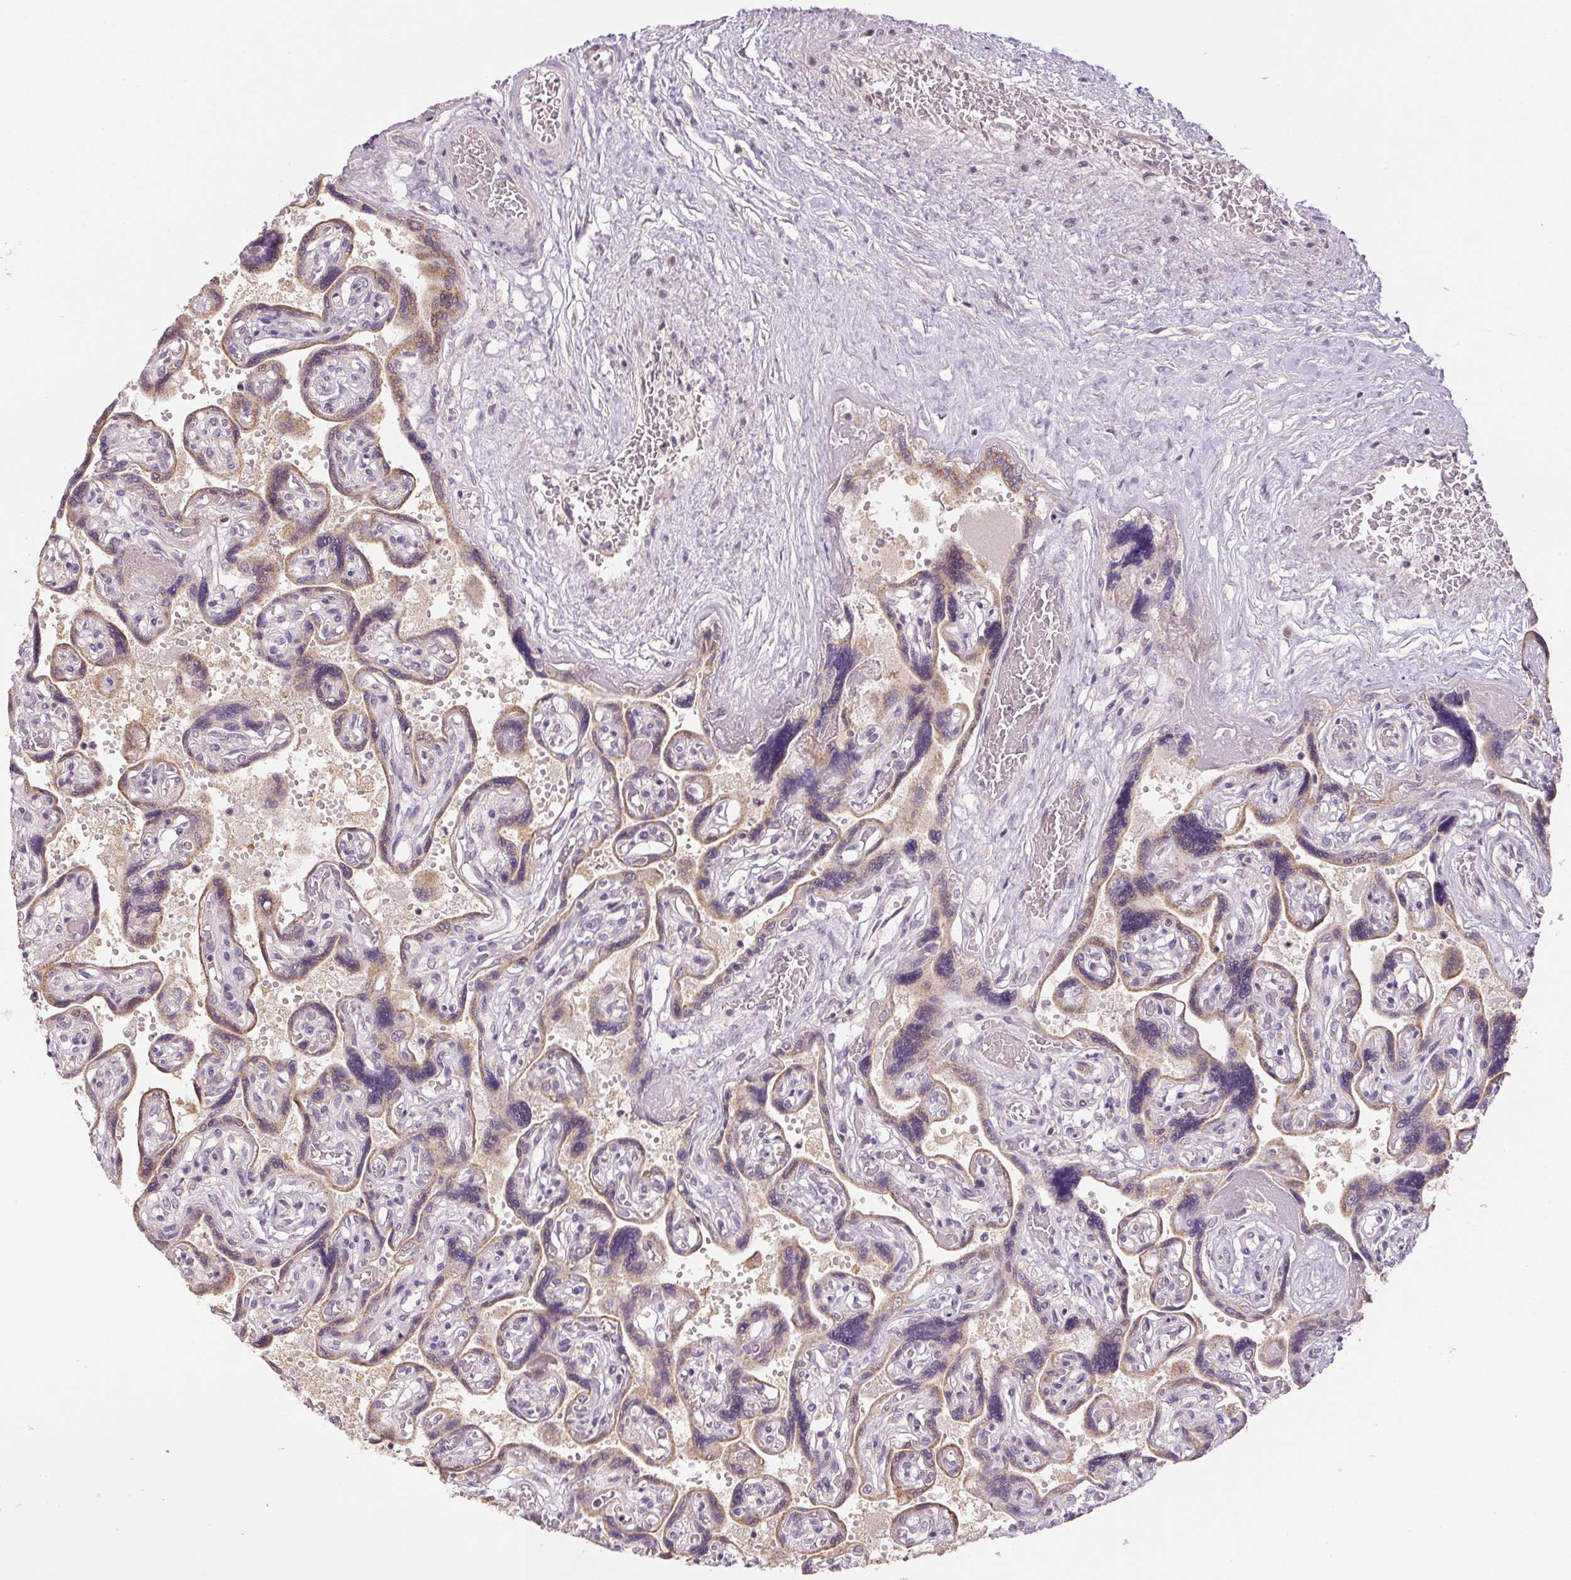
{"staining": {"intensity": "weak", "quantity": "<25%", "location": "cytoplasmic/membranous"}, "tissue": "placenta", "cell_type": "Decidual cells", "image_type": "normal", "snomed": [{"axis": "morphology", "description": "Normal tissue, NOS"}, {"axis": "topography", "description": "Placenta"}], "caption": "Immunohistochemical staining of unremarkable placenta exhibits no significant expression in decidual cells. (IHC, brightfield microscopy, high magnification).", "gene": "SC5D", "patient": {"sex": "female", "age": 32}}